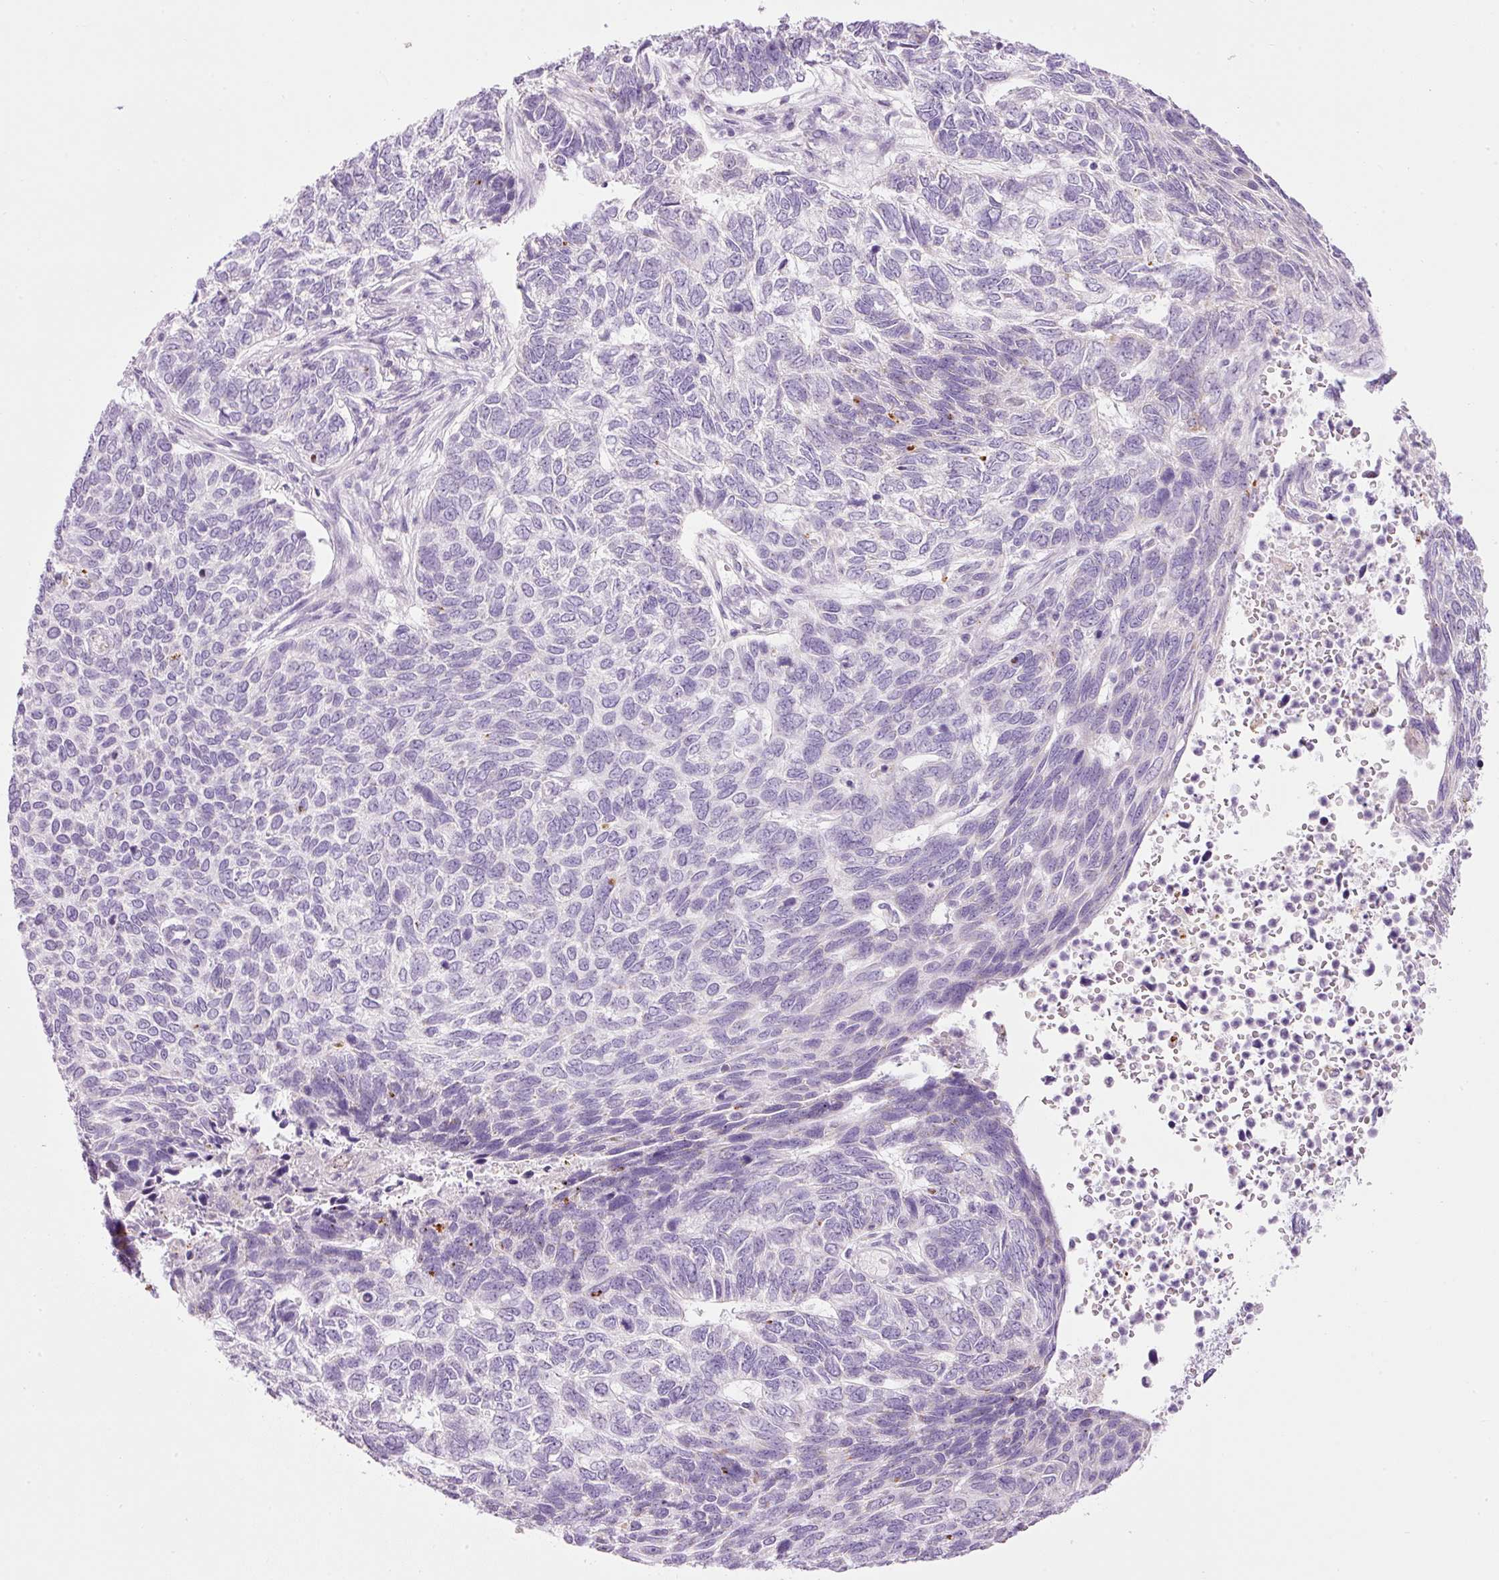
{"staining": {"intensity": "negative", "quantity": "none", "location": "none"}, "tissue": "skin cancer", "cell_type": "Tumor cells", "image_type": "cancer", "snomed": [{"axis": "morphology", "description": "Basal cell carcinoma"}, {"axis": "topography", "description": "Skin"}], "caption": "Skin cancer (basal cell carcinoma) was stained to show a protein in brown. There is no significant staining in tumor cells.", "gene": "CARD16", "patient": {"sex": "female", "age": 65}}